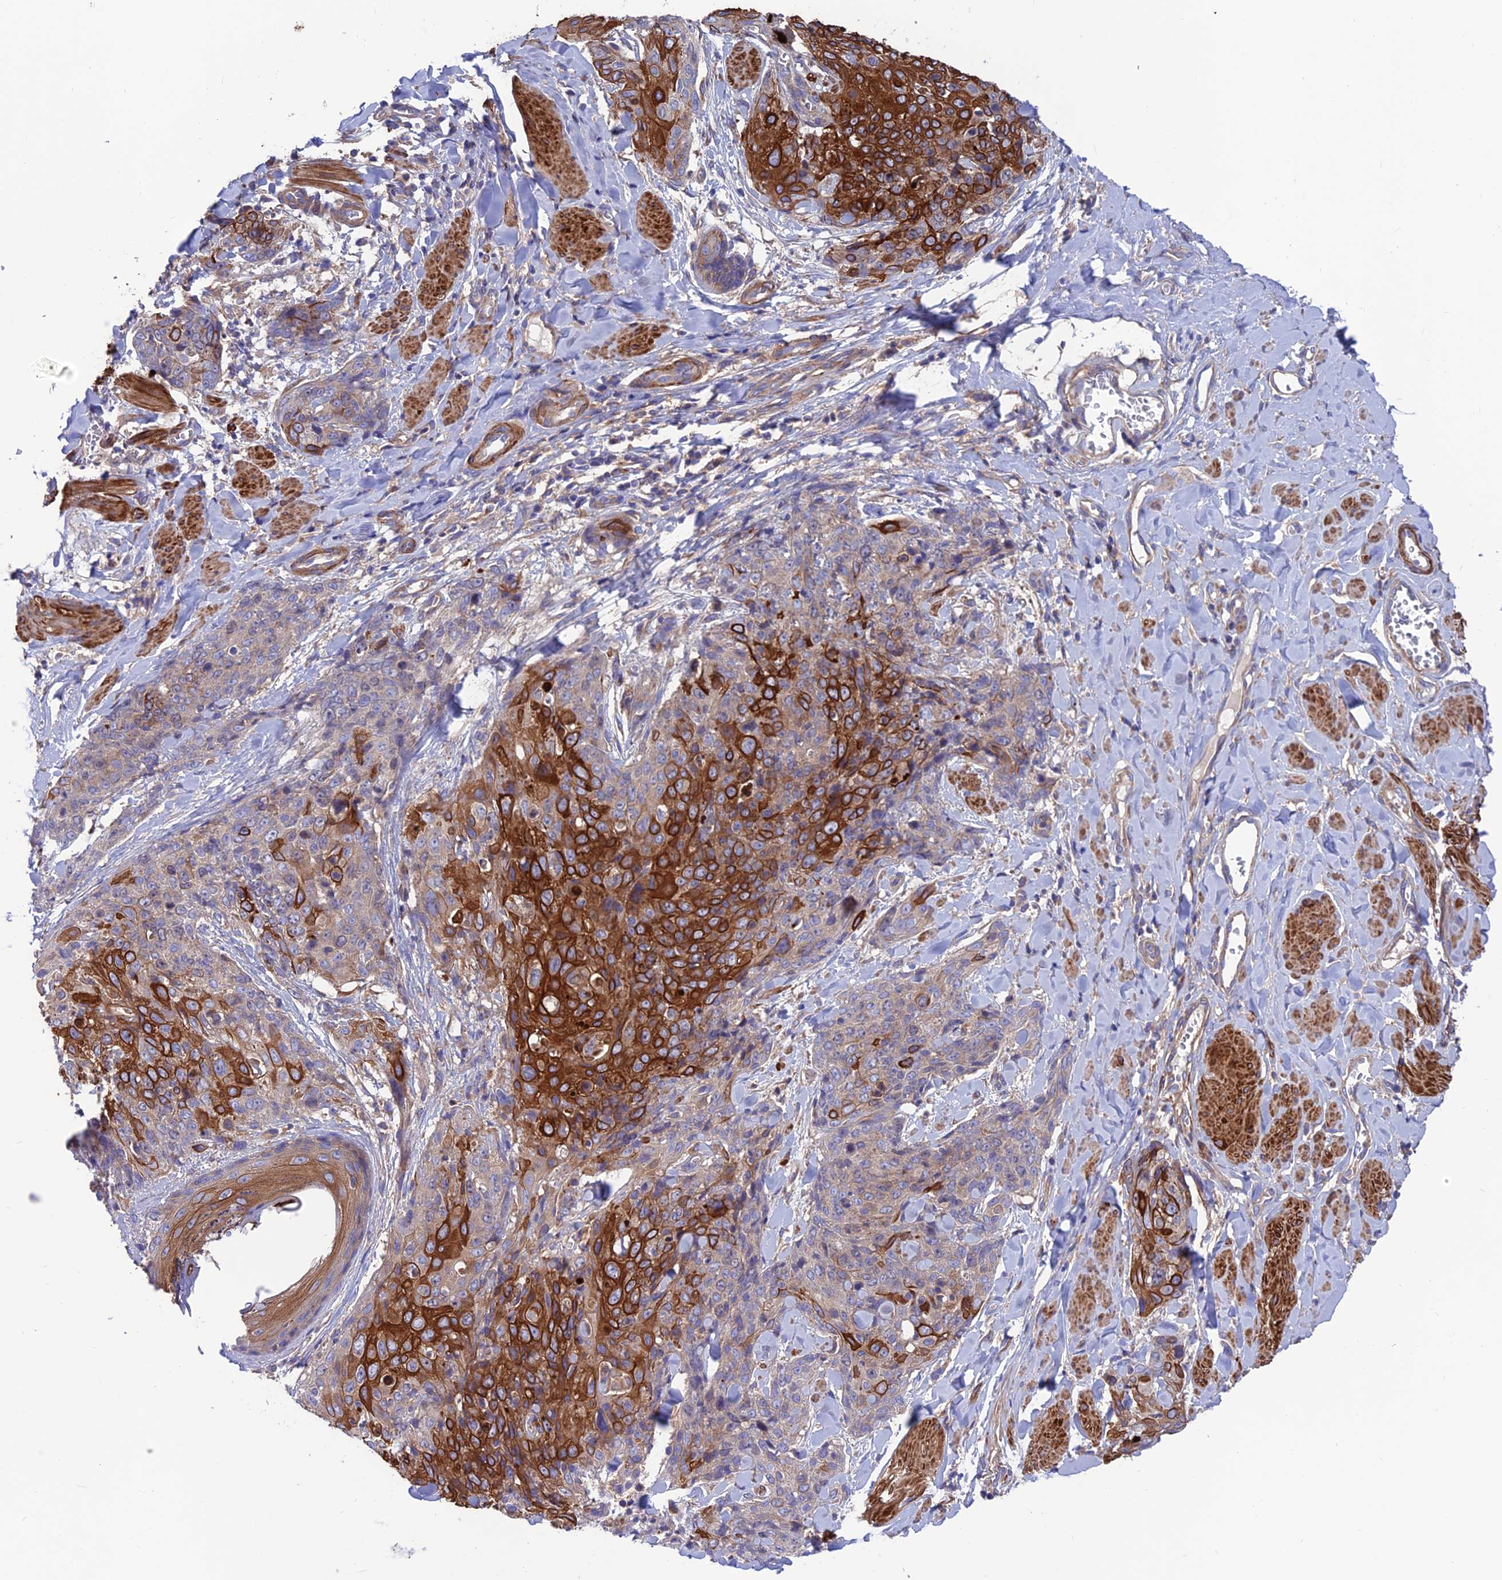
{"staining": {"intensity": "strong", "quantity": "25%-75%", "location": "cytoplasmic/membranous"}, "tissue": "skin cancer", "cell_type": "Tumor cells", "image_type": "cancer", "snomed": [{"axis": "morphology", "description": "Squamous cell carcinoma, NOS"}, {"axis": "topography", "description": "Skin"}, {"axis": "topography", "description": "Vulva"}], "caption": "A brown stain shows strong cytoplasmic/membranous staining of a protein in human skin squamous cell carcinoma tumor cells. (brown staining indicates protein expression, while blue staining denotes nuclei).", "gene": "VPS16", "patient": {"sex": "female", "age": 85}}